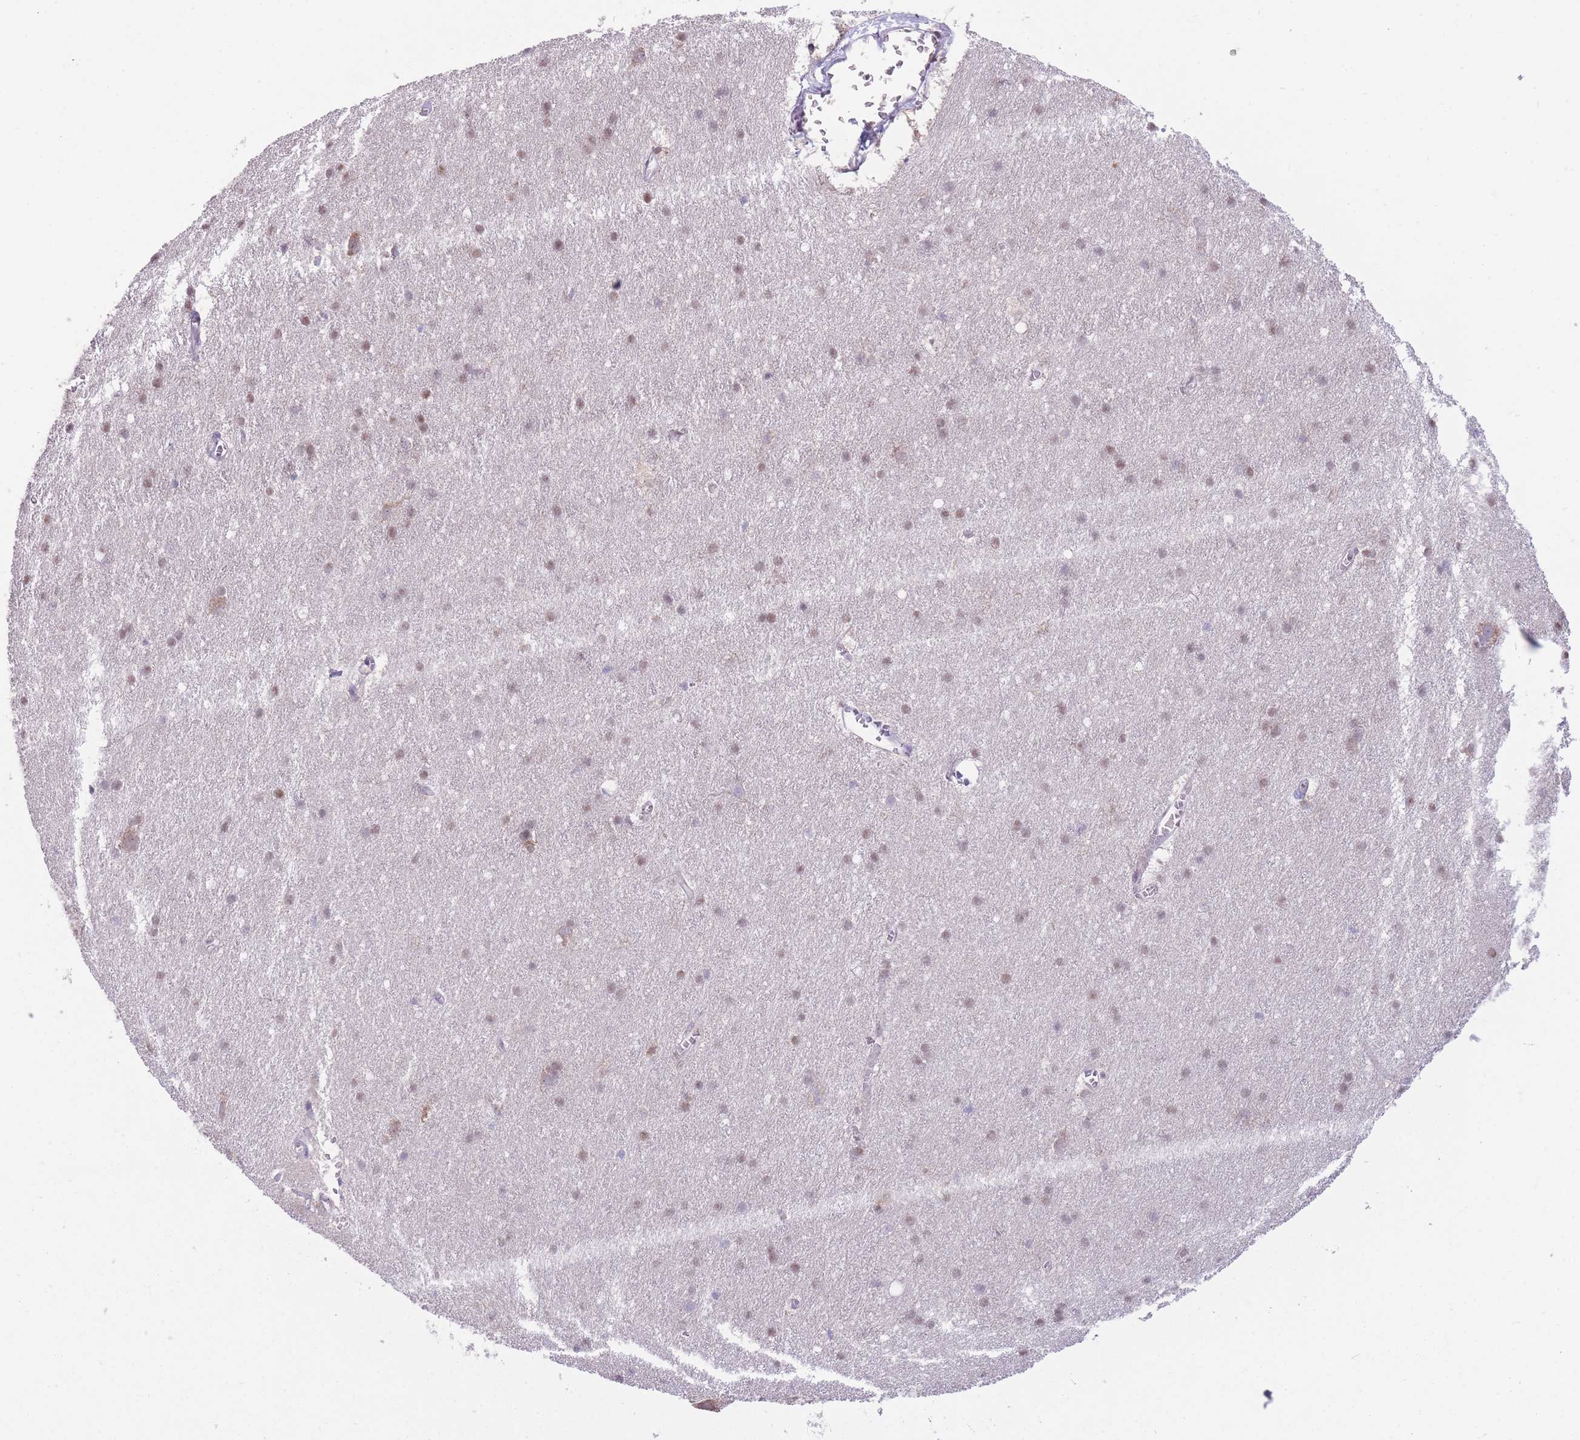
{"staining": {"intensity": "negative", "quantity": "none", "location": "none"}, "tissue": "cerebral cortex", "cell_type": "Endothelial cells", "image_type": "normal", "snomed": [{"axis": "morphology", "description": "Normal tissue, NOS"}, {"axis": "topography", "description": "Cerebral cortex"}], "caption": "Immunohistochemistry (IHC) photomicrograph of normal cerebral cortex: cerebral cortex stained with DAB (3,3'-diaminobenzidine) displays no significant protein positivity in endothelial cells.", "gene": "CCT6A", "patient": {"sex": "male", "age": 54}}